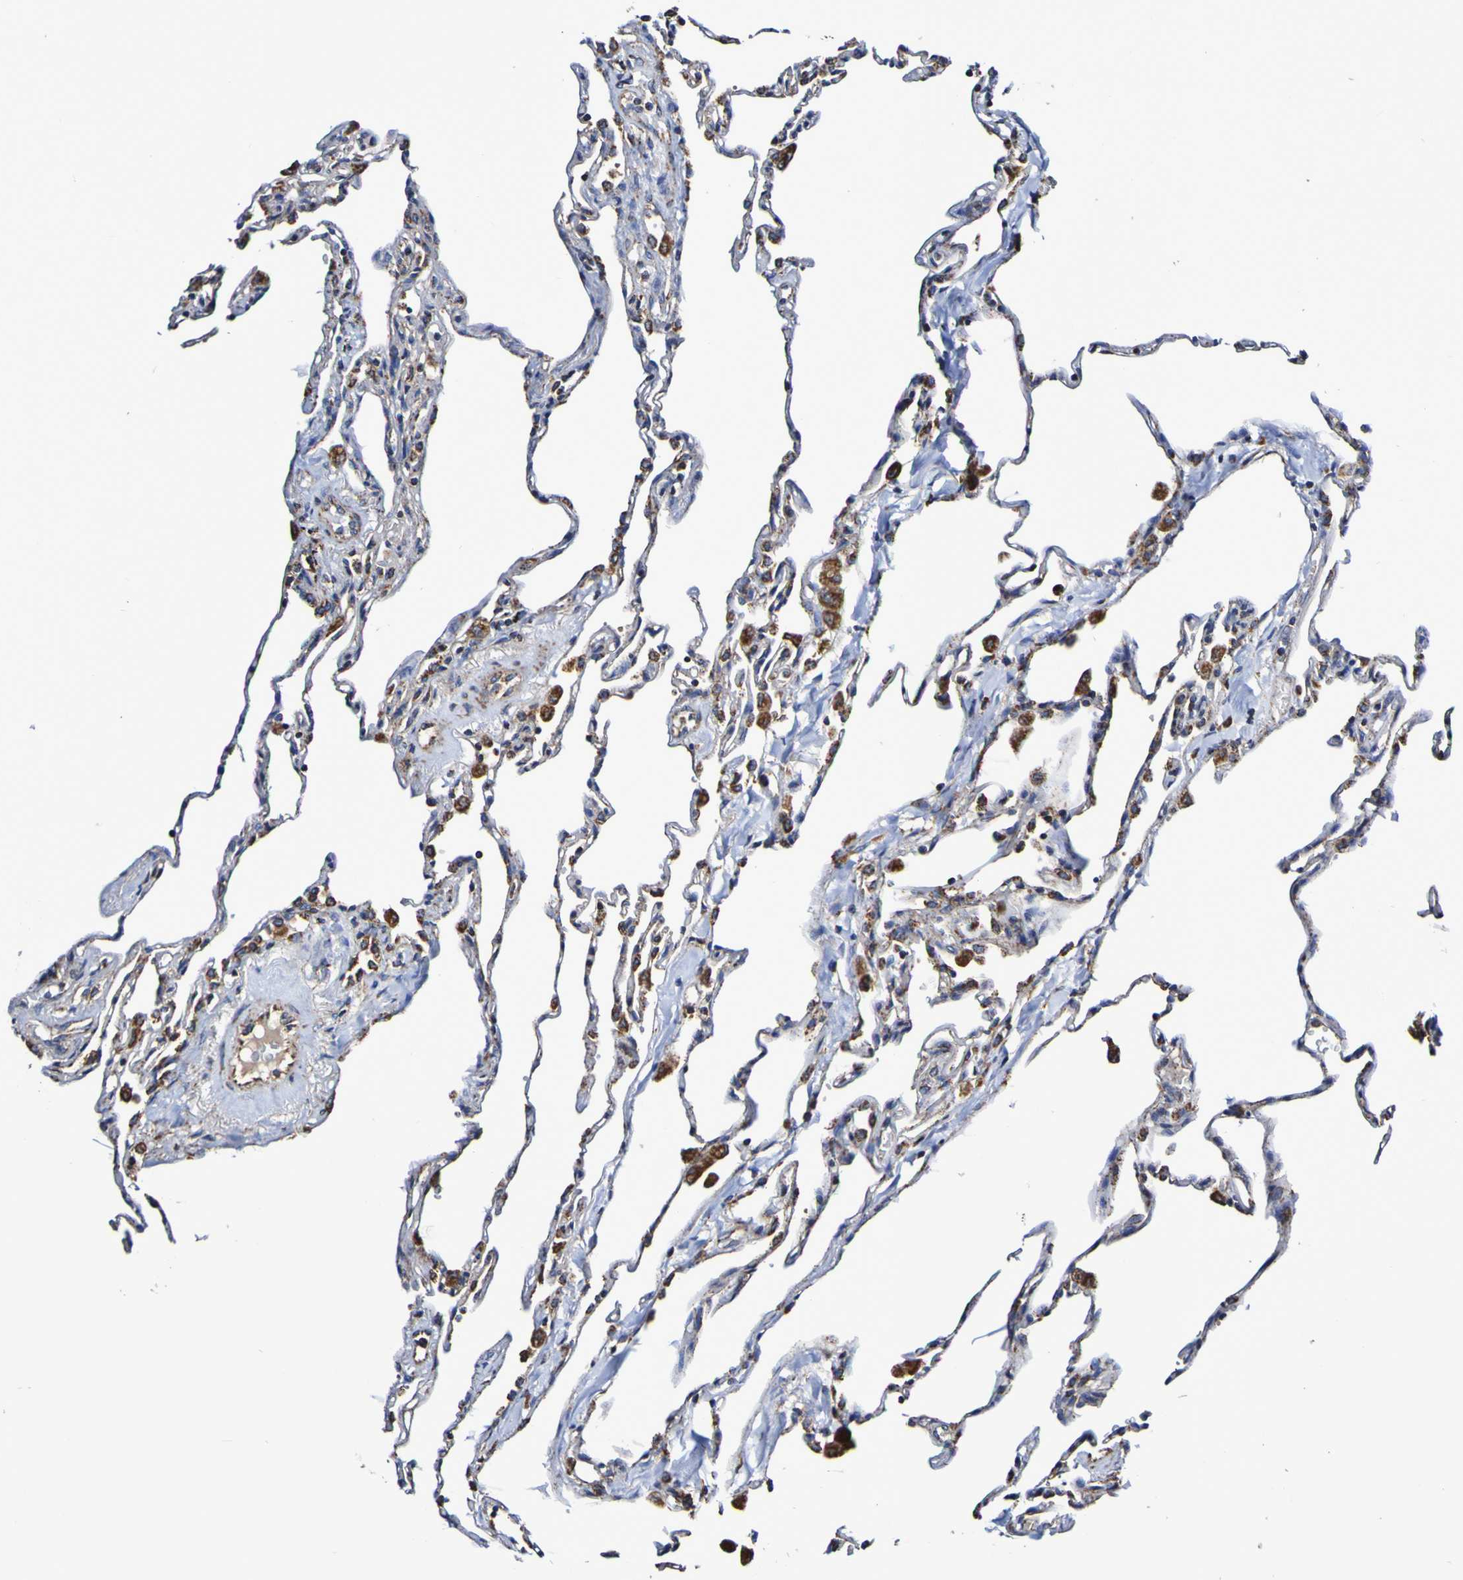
{"staining": {"intensity": "weak", "quantity": "<25%", "location": "cytoplasmic/membranous"}, "tissue": "lung", "cell_type": "Alveolar cells", "image_type": "normal", "snomed": [{"axis": "morphology", "description": "Normal tissue, NOS"}, {"axis": "topography", "description": "Lung"}], "caption": "IHC histopathology image of normal lung: lung stained with DAB exhibits no significant protein staining in alveolar cells.", "gene": "IL18R1", "patient": {"sex": "male", "age": 59}}